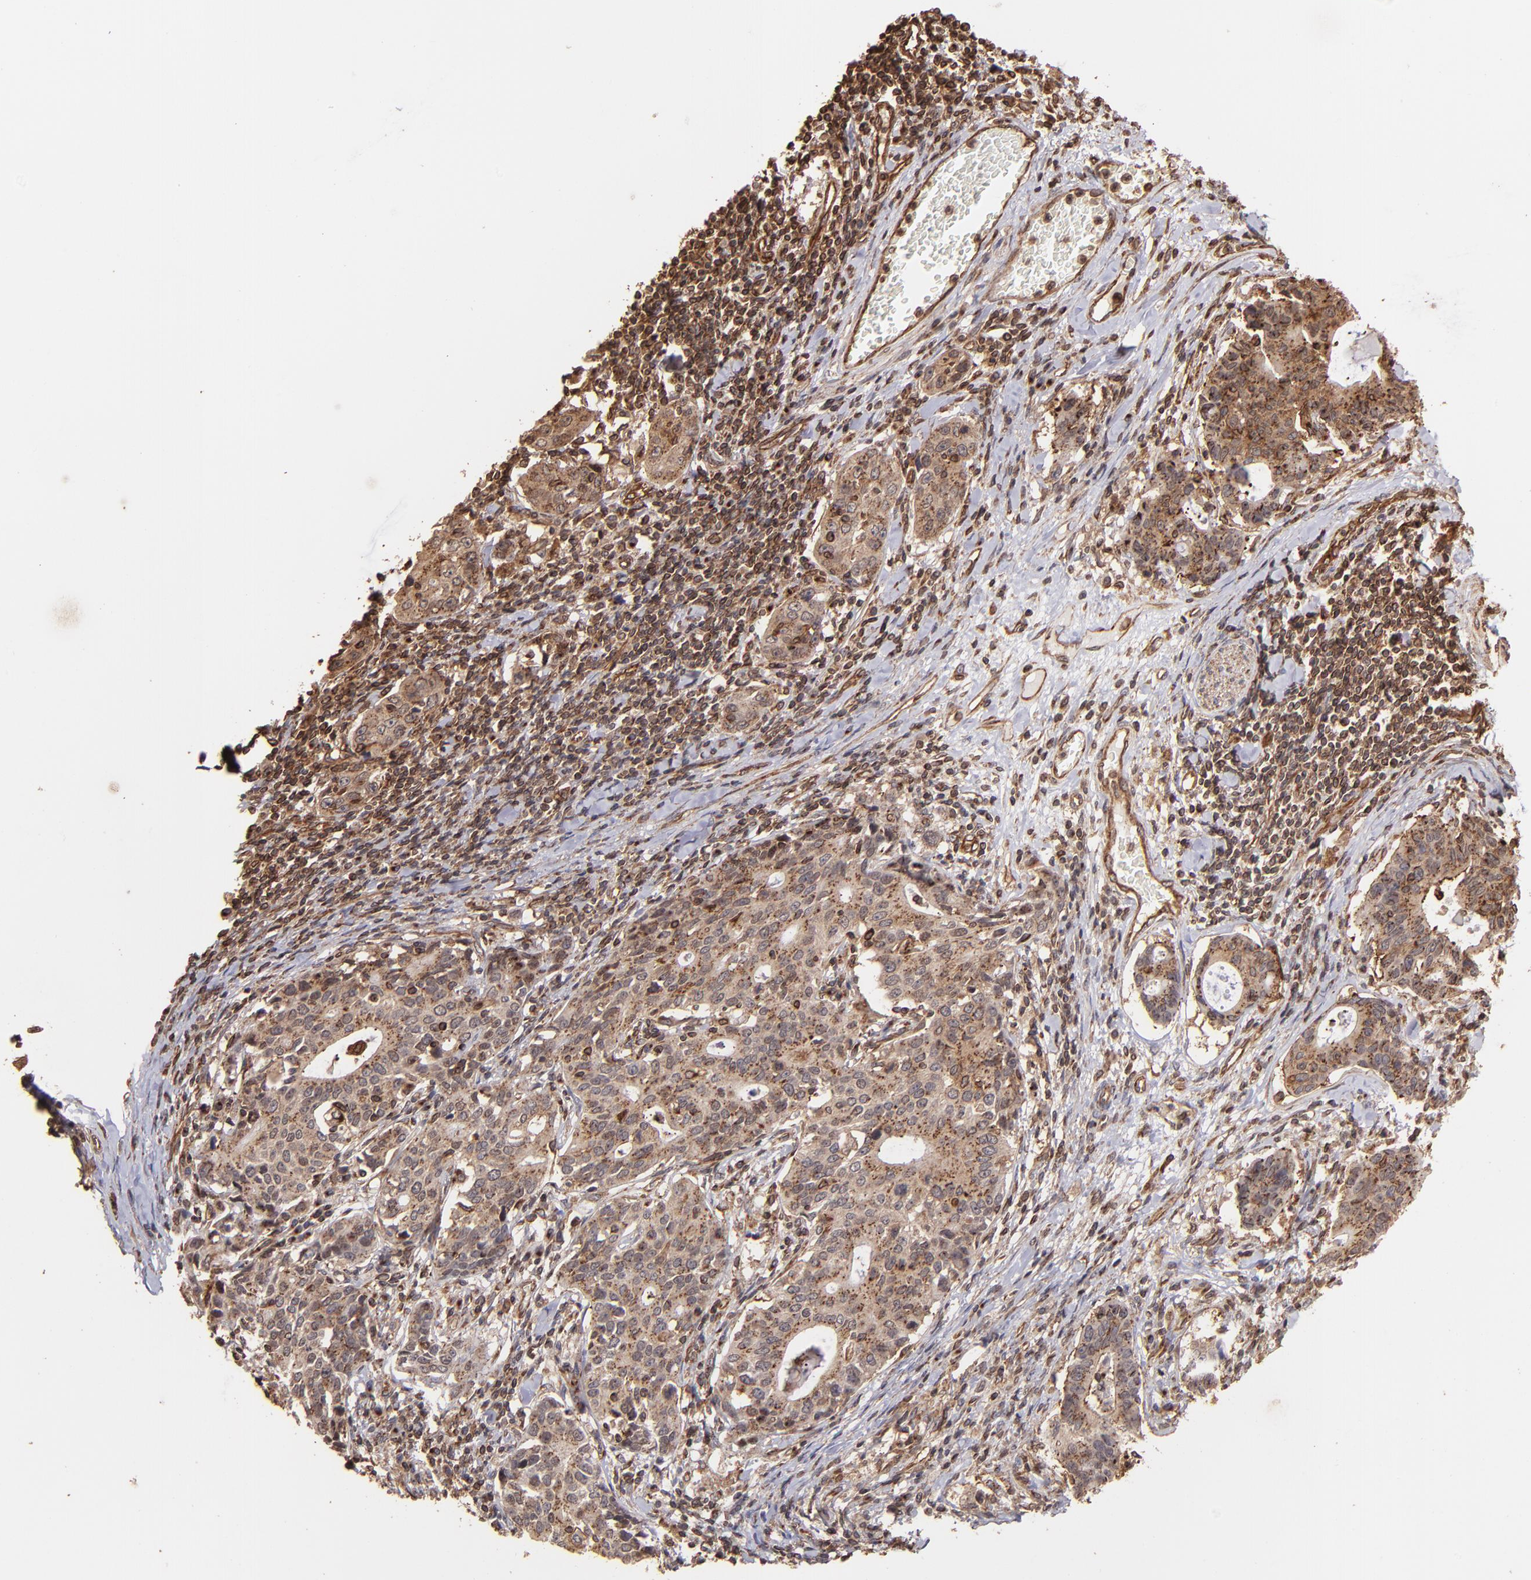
{"staining": {"intensity": "moderate", "quantity": ">75%", "location": "cytoplasmic/membranous"}, "tissue": "stomach cancer", "cell_type": "Tumor cells", "image_type": "cancer", "snomed": [{"axis": "morphology", "description": "Adenocarcinoma, NOS"}, {"axis": "topography", "description": "Esophagus"}, {"axis": "topography", "description": "Stomach"}], "caption": "A high-resolution micrograph shows immunohistochemistry staining of adenocarcinoma (stomach), which displays moderate cytoplasmic/membranous positivity in about >75% of tumor cells.", "gene": "TRIP11", "patient": {"sex": "male", "age": 74}}